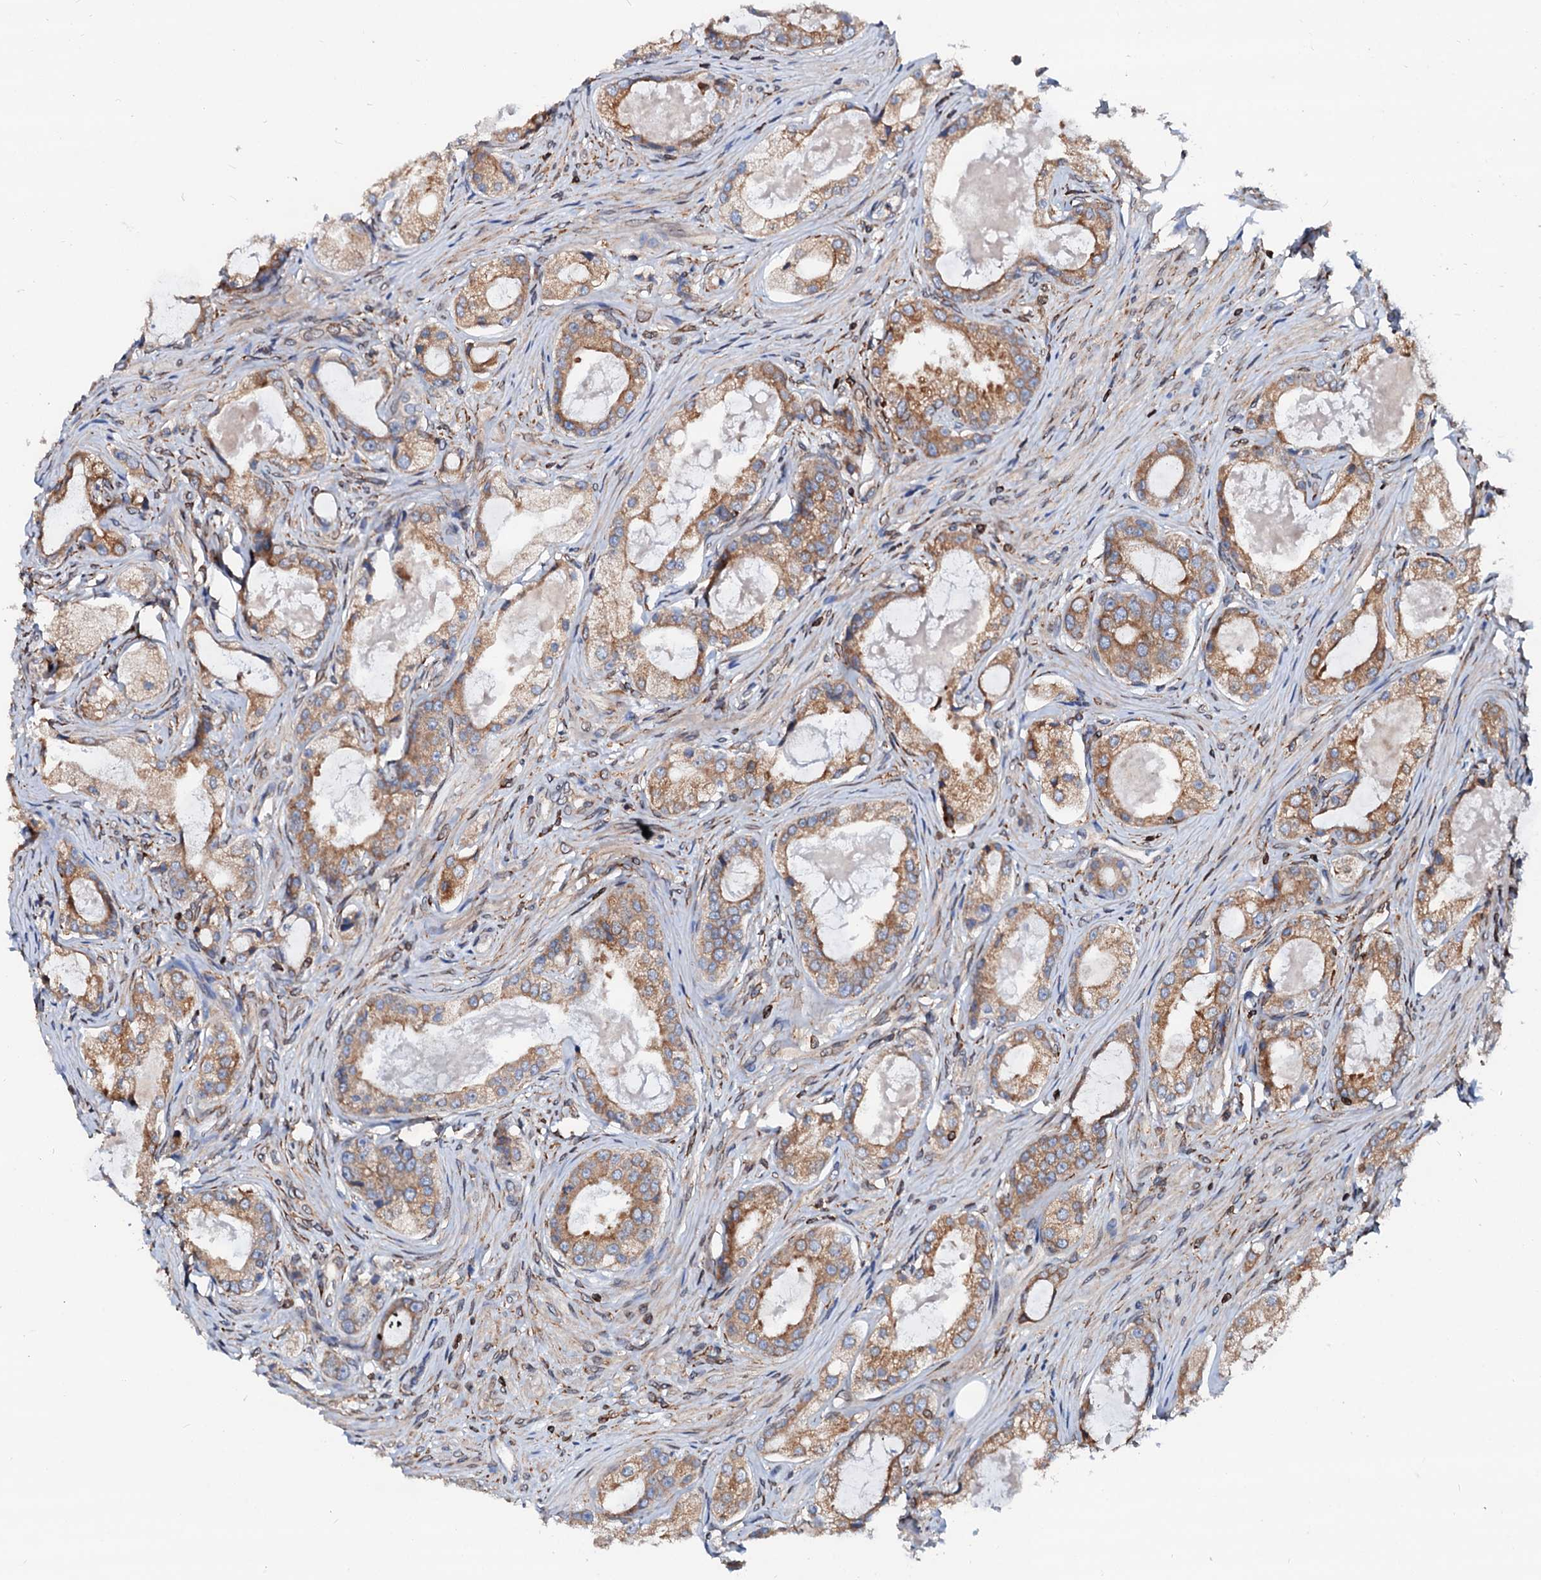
{"staining": {"intensity": "moderate", "quantity": ">75%", "location": "cytoplasmic/membranous"}, "tissue": "prostate cancer", "cell_type": "Tumor cells", "image_type": "cancer", "snomed": [{"axis": "morphology", "description": "Adenocarcinoma, Low grade"}, {"axis": "topography", "description": "Prostate"}], "caption": "A brown stain labels moderate cytoplasmic/membranous positivity of a protein in human prostate low-grade adenocarcinoma tumor cells. (IHC, brightfield microscopy, high magnification).", "gene": "DERL1", "patient": {"sex": "male", "age": 68}}